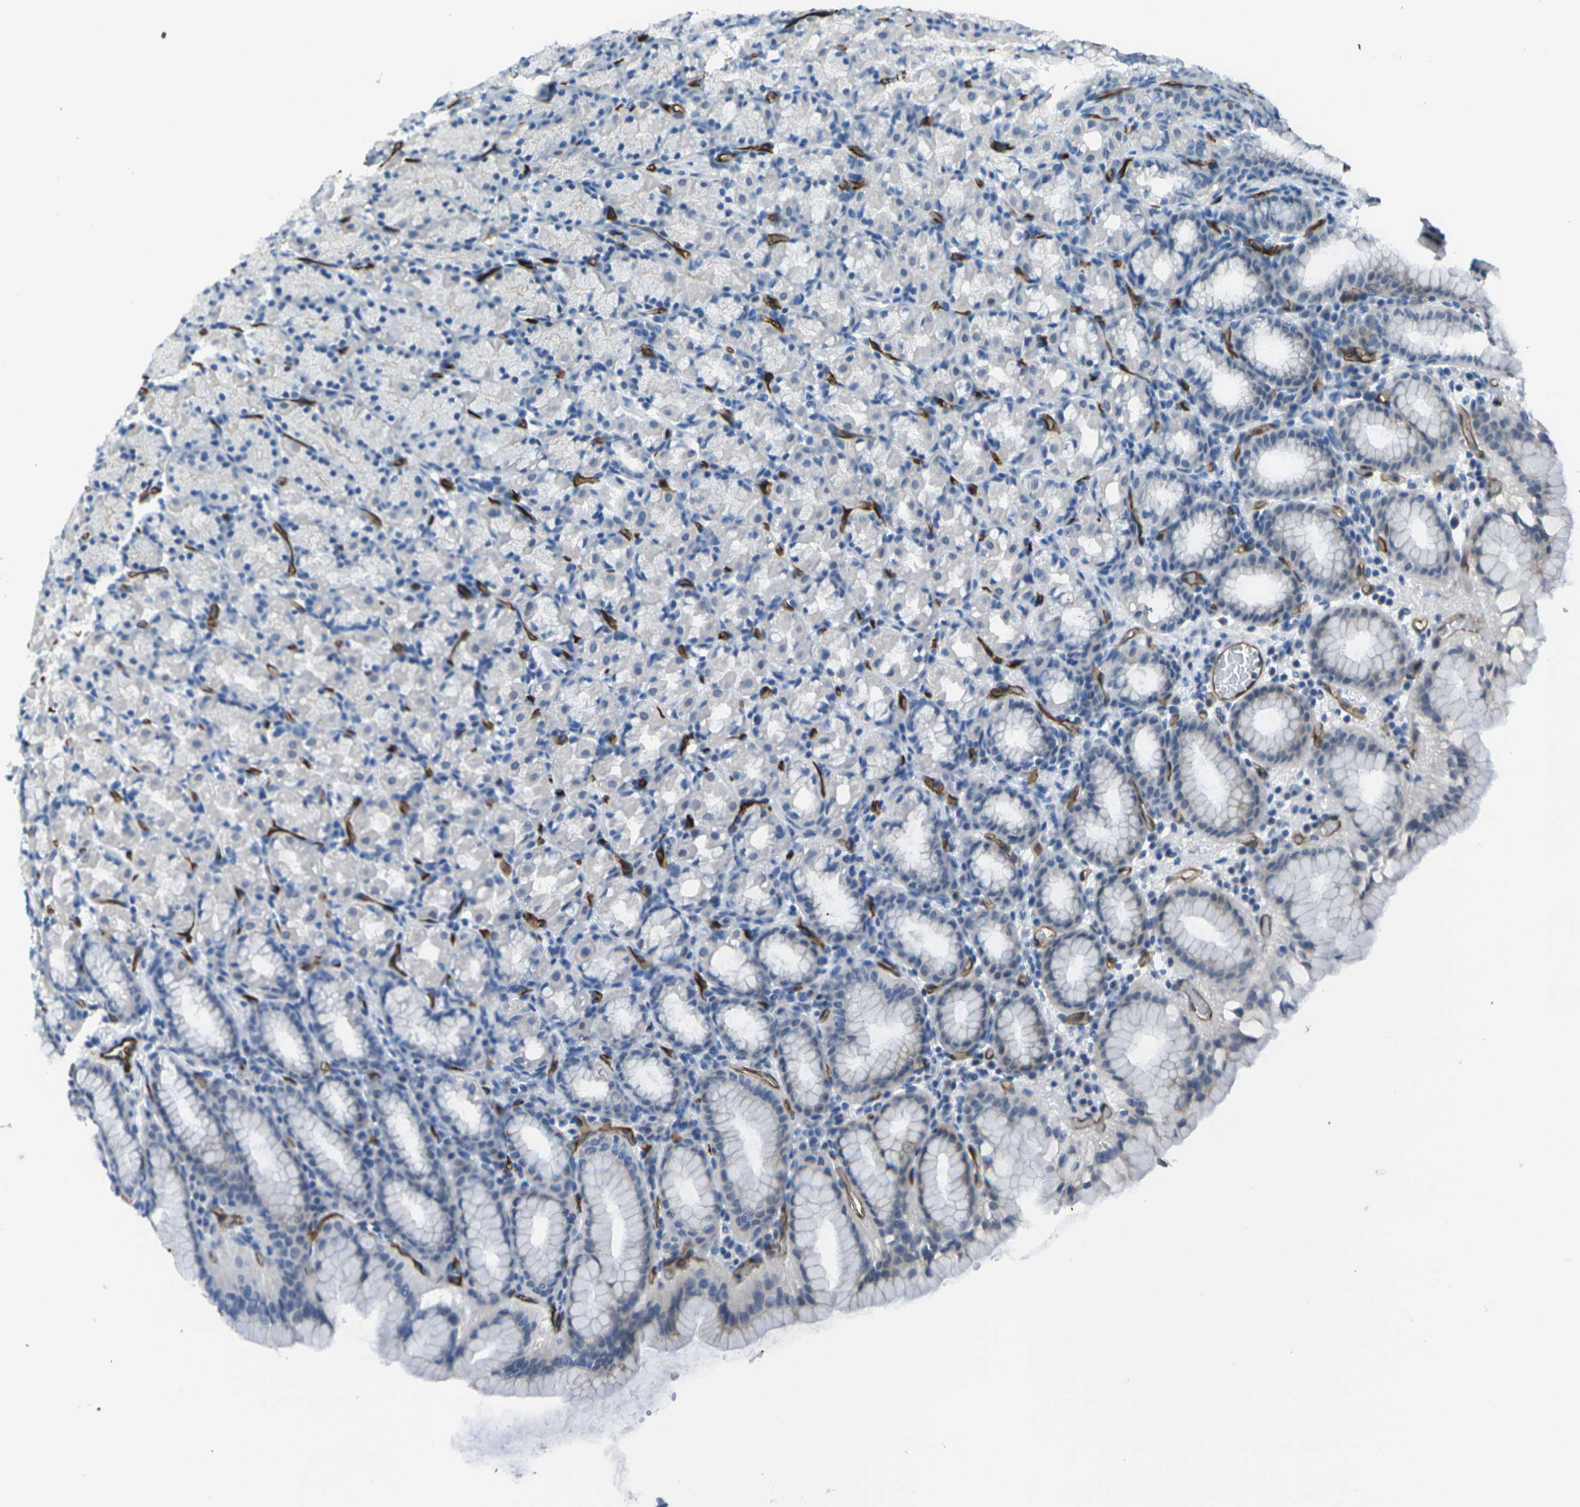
{"staining": {"intensity": "negative", "quantity": "none", "location": "none"}, "tissue": "stomach", "cell_type": "Glandular cells", "image_type": "normal", "snomed": [{"axis": "morphology", "description": "Normal tissue, NOS"}, {"axis": "topography", "description": "Stomach, upper"}], "caption": "This is an immunohistochemistry image of normal human stomach. There is no expression in glandular cells.", "gene": "HSPA12B", "patient": {"sex": "male", "age": 68}}